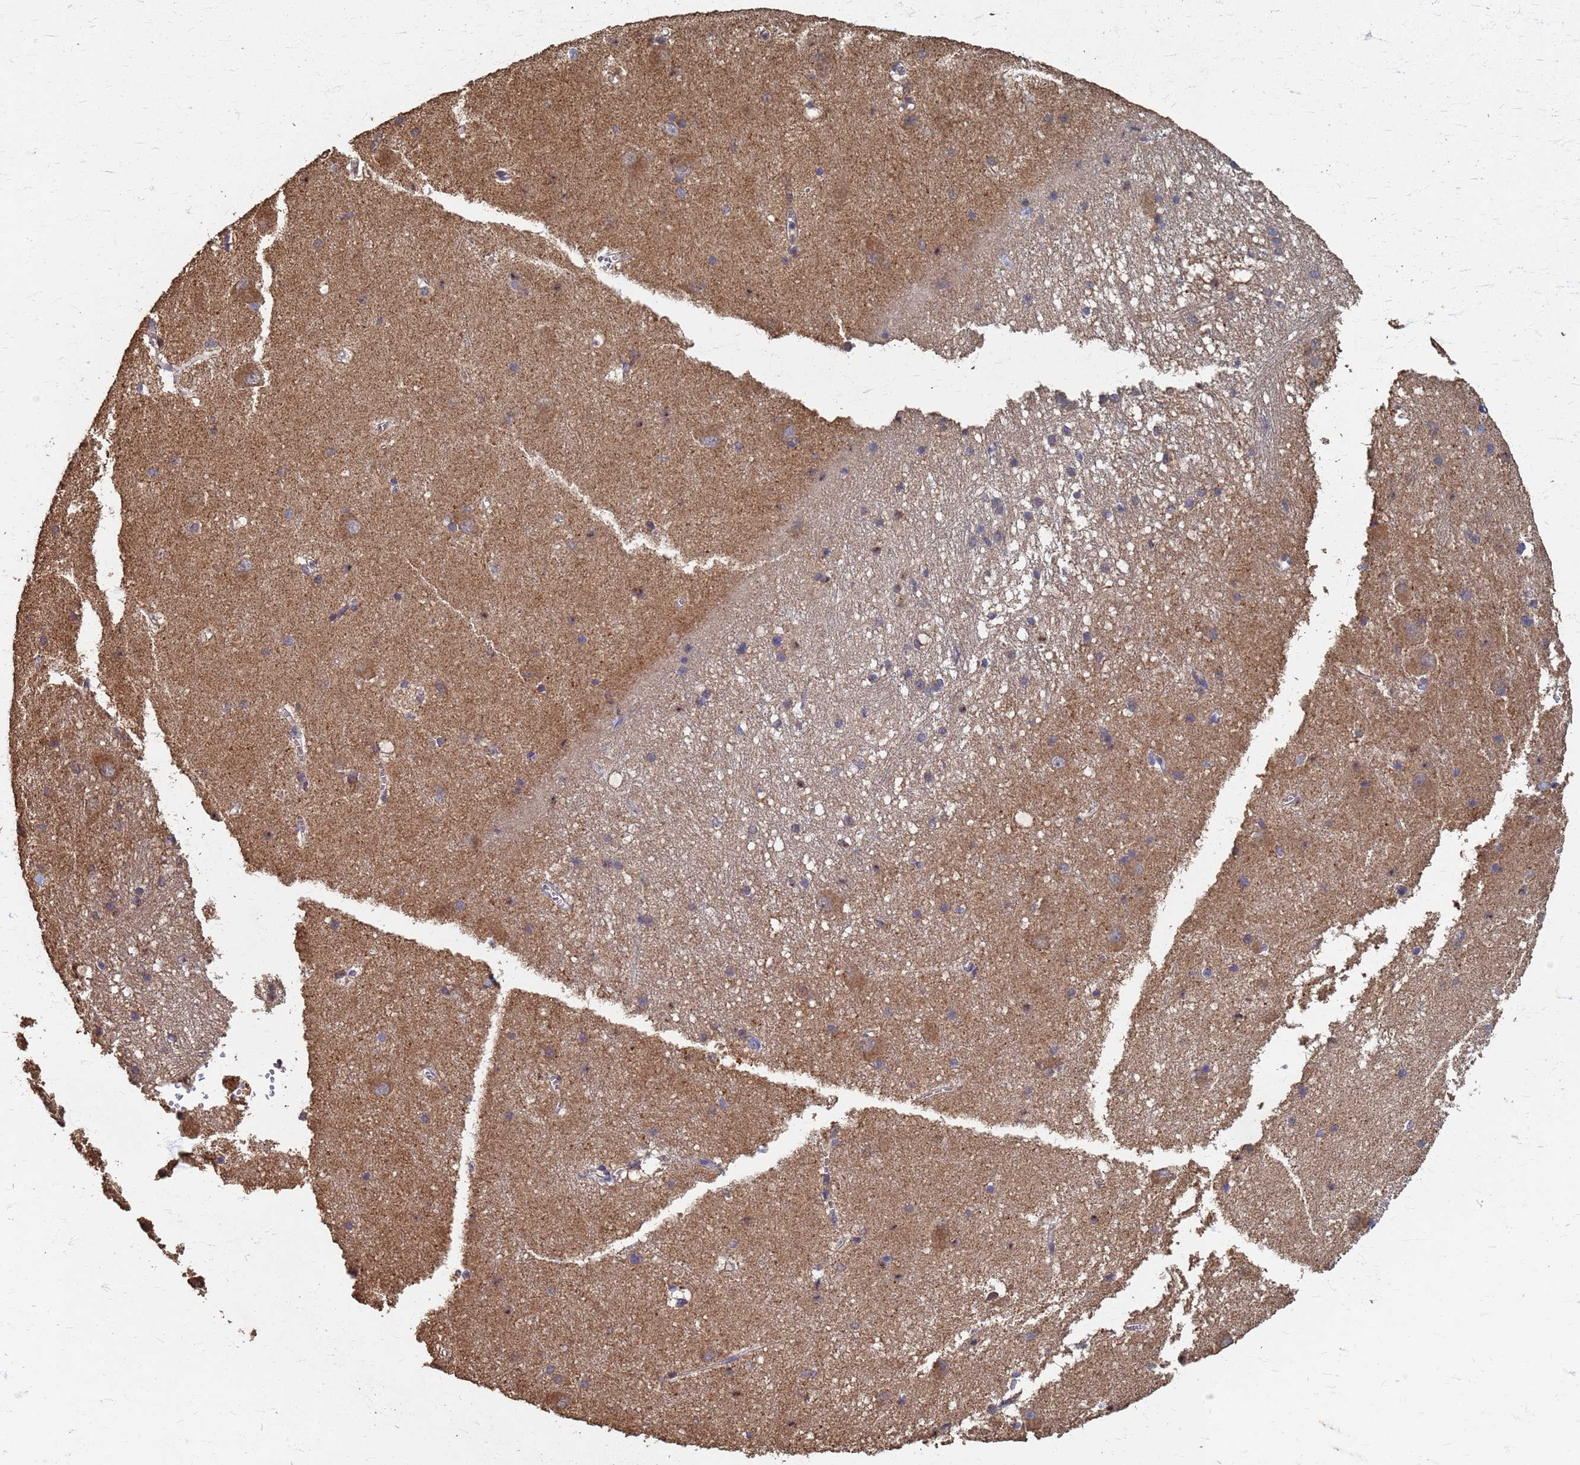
{"staining": {"intensity": "negative", "quantity": "none", "location": "none"}, "tissue": "caudate", "cell_type": "Glial cells", "image_type": "normal", "snomed": [{"axis": "morphology", "description": "Normal tissue, NOS"}, {"axis": "topography", "description": "Lateral ventricle wall"}], "caption": "Benign caudate was stained to show a protein in brown. There is no significant expression in glial cells. (DAB IHC, high magnification).", "gene": "DPH5", "patient": {"sex": "male", "age": 37}}